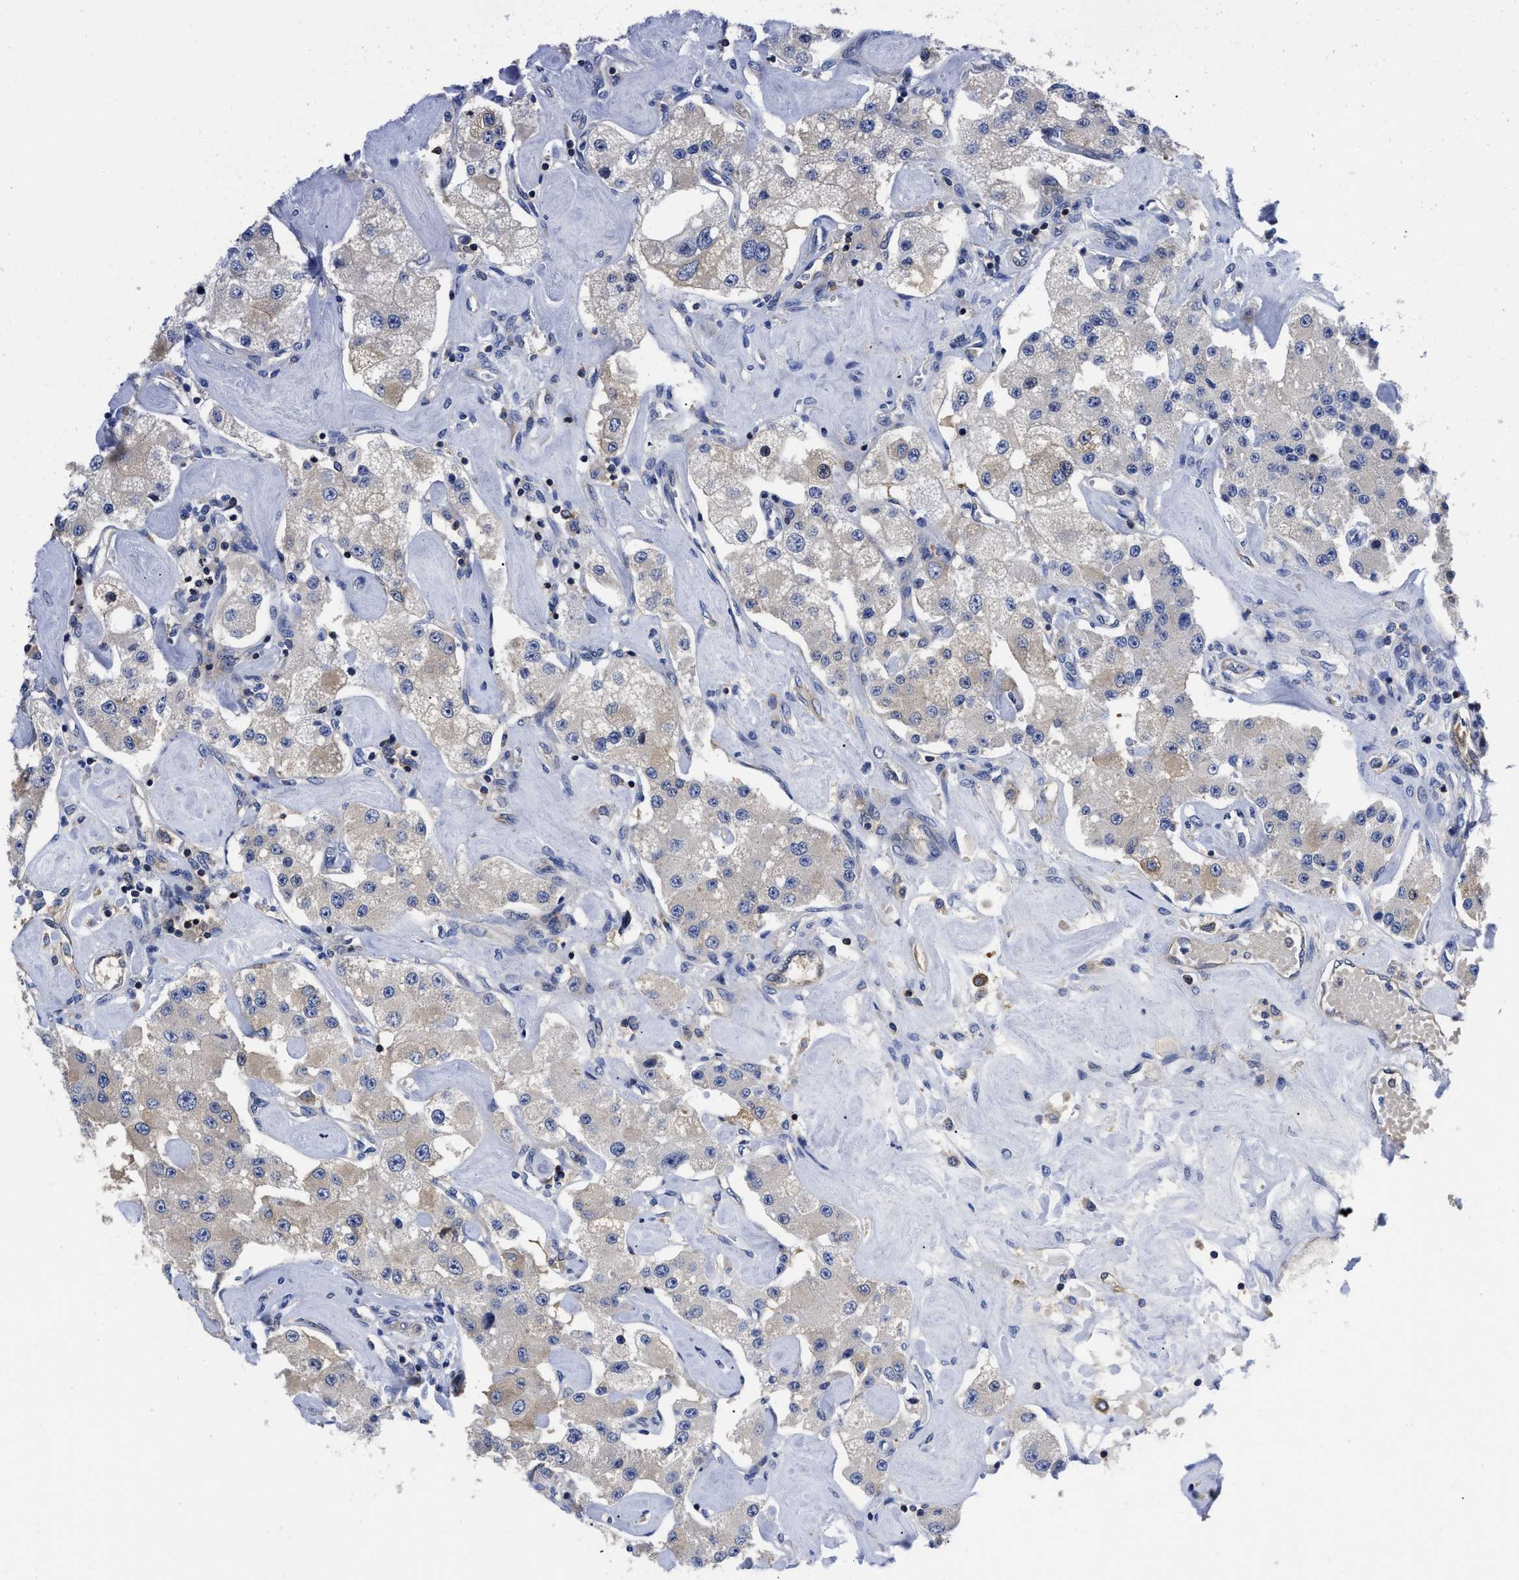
{"staining": {"intensity": "negative", "quantity": "none", "location": "none"}, "tissue": "carcinoid", "cell_type": "Tumor cells", "image_type": "cancer", "snomed": [{"axis": "morphology", "description": "Carcinoid, malignant, NOS"}, {"axis": "topography", "description": "Pancreas"}], "caption": "Protein analysis of carcinoid reveals no significant staining in tumor cells.", "gene": "YARS1", "patient": {"sex": "male", "age": 41}}